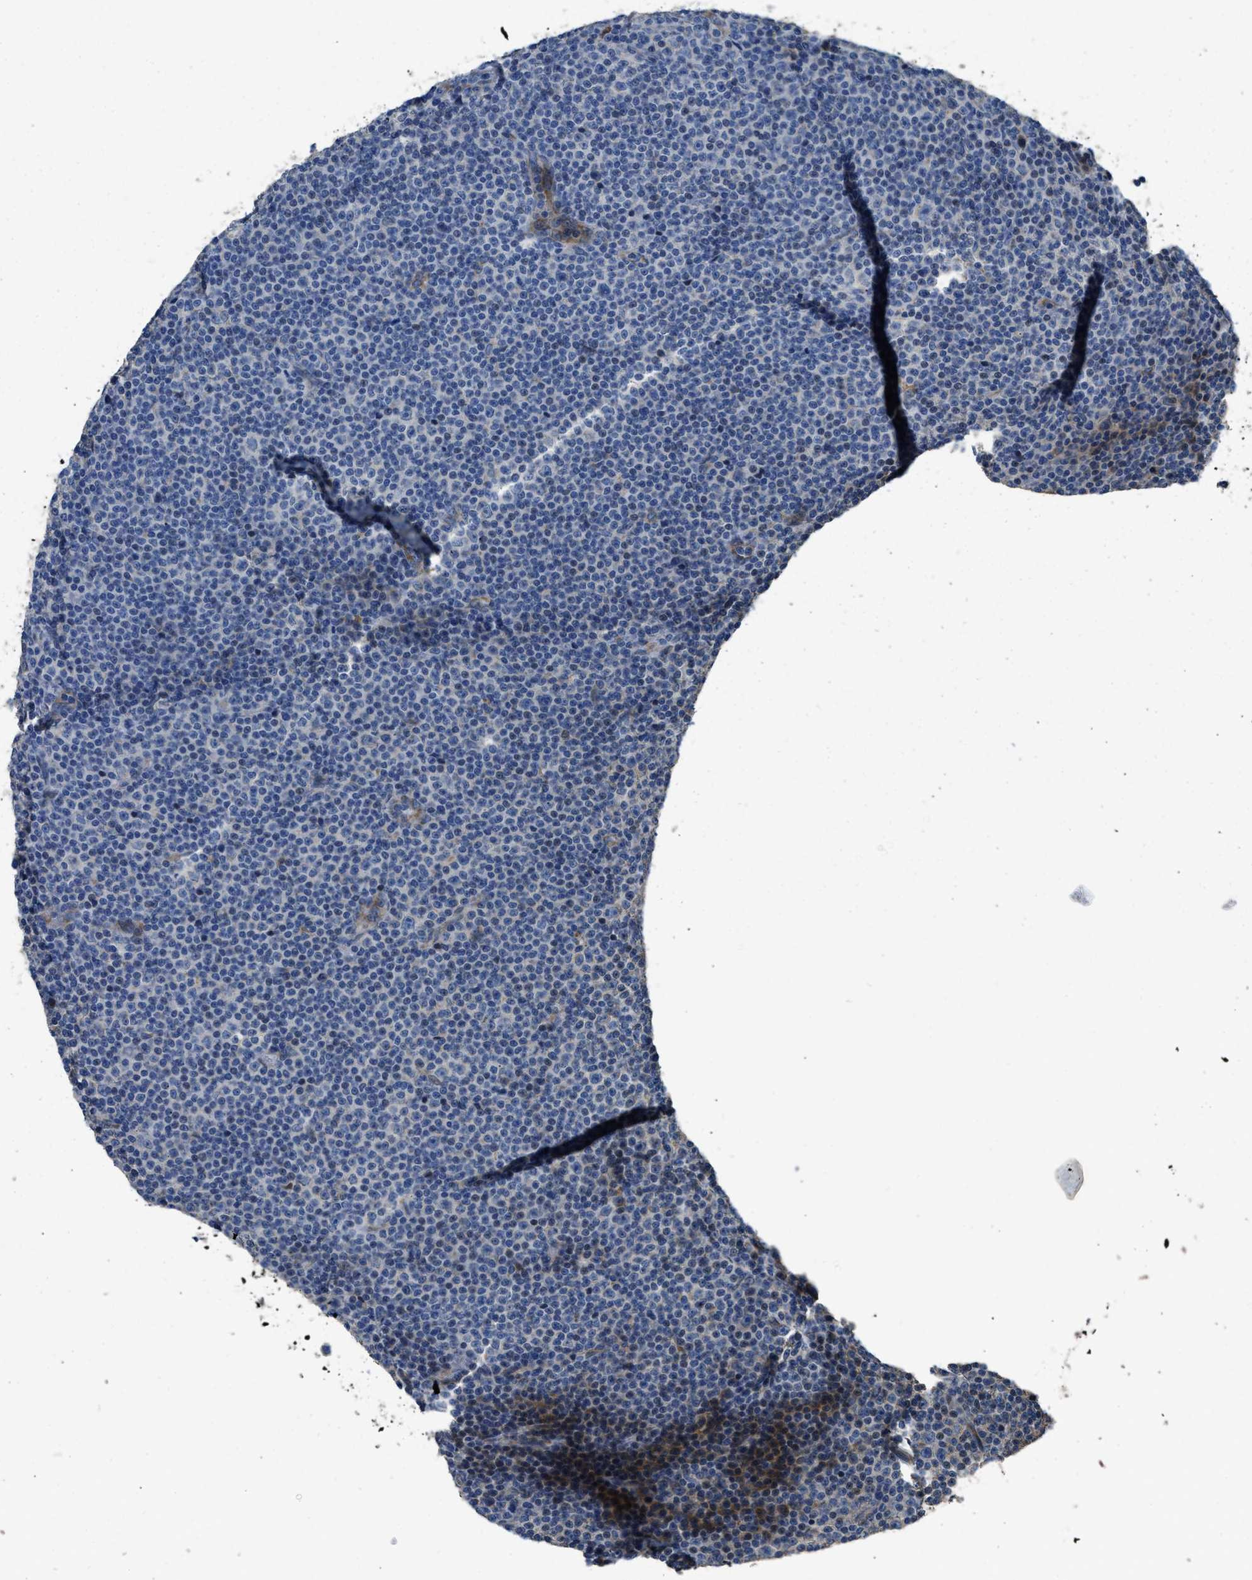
{"staining": {"intensity": "negative", "quantity": "none", "location": "none"}, "tissue": "lymphoma", "cell_type": "Tumor cells", "image_type": "cancer", "snomed": [{"axis": "morphology", "description": "Malignant lymphoma, non-Hodgkin's type, Low grade"}, {"axis": "topography", "description": "Lymph node"}], "caption": "High power microscopy image of an IHC photomicrograph of lymphoma, revealing no significant positivity in tumor cells. (DAB IHC with hematoxylin counter stain).", "gene": "TMEM150A", "patient": {"sex": "female", "age": 67}}